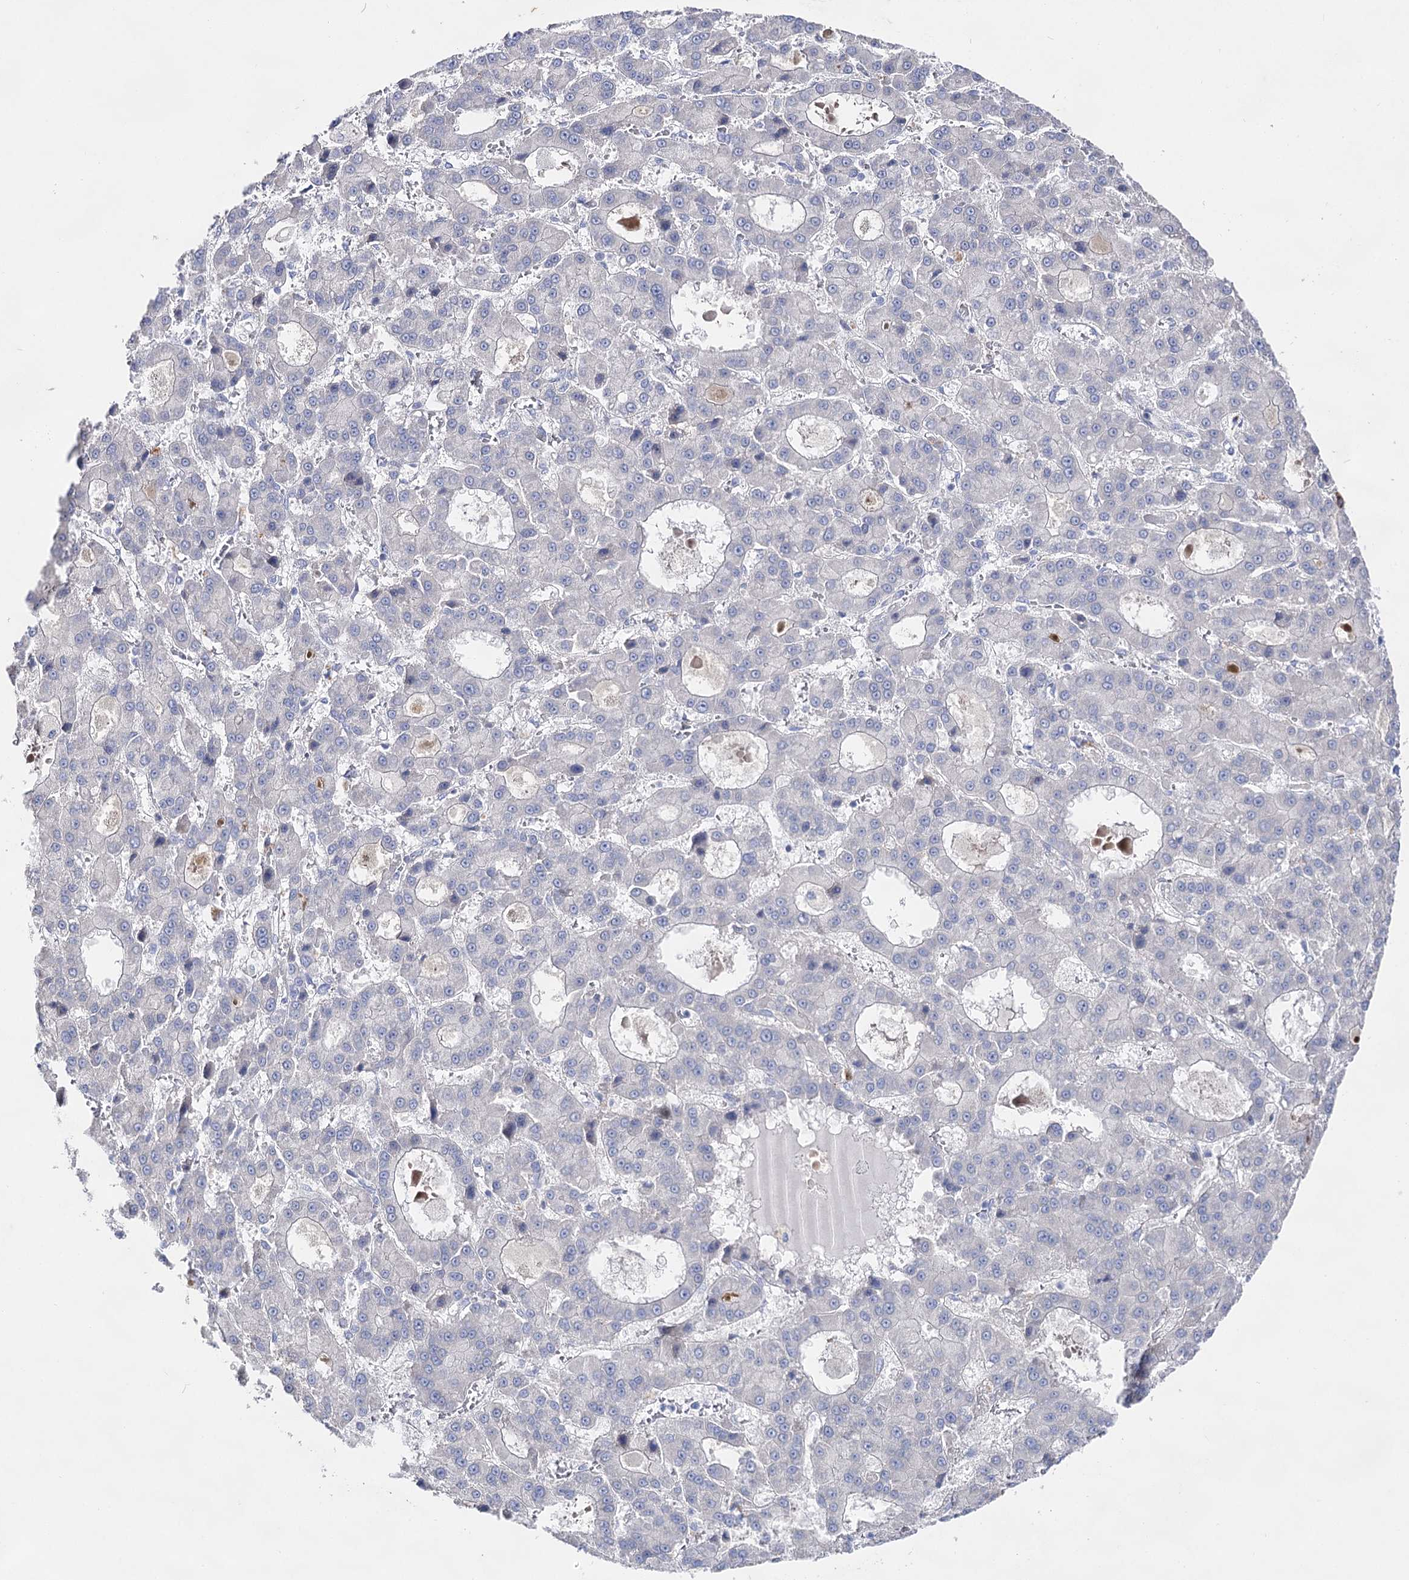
{"staining": {"intensity": "negative", "quantity": "none", "location": "none"}, "tissue": "liver cancer", "cell_type": "Tumor cells", "image_type": "cancer", "snomed": [{"axis": "morphology", "description": "Carcinoma, Hepatocellular, NOS"}, {"axis": "topography", "description": "Liver"}], "caption": "Tumor cells are negative for protein expression in human liver hepatocellular carcinoma.", "gene": "NRAP", "patient": {"sex": "male", "age": 70}}